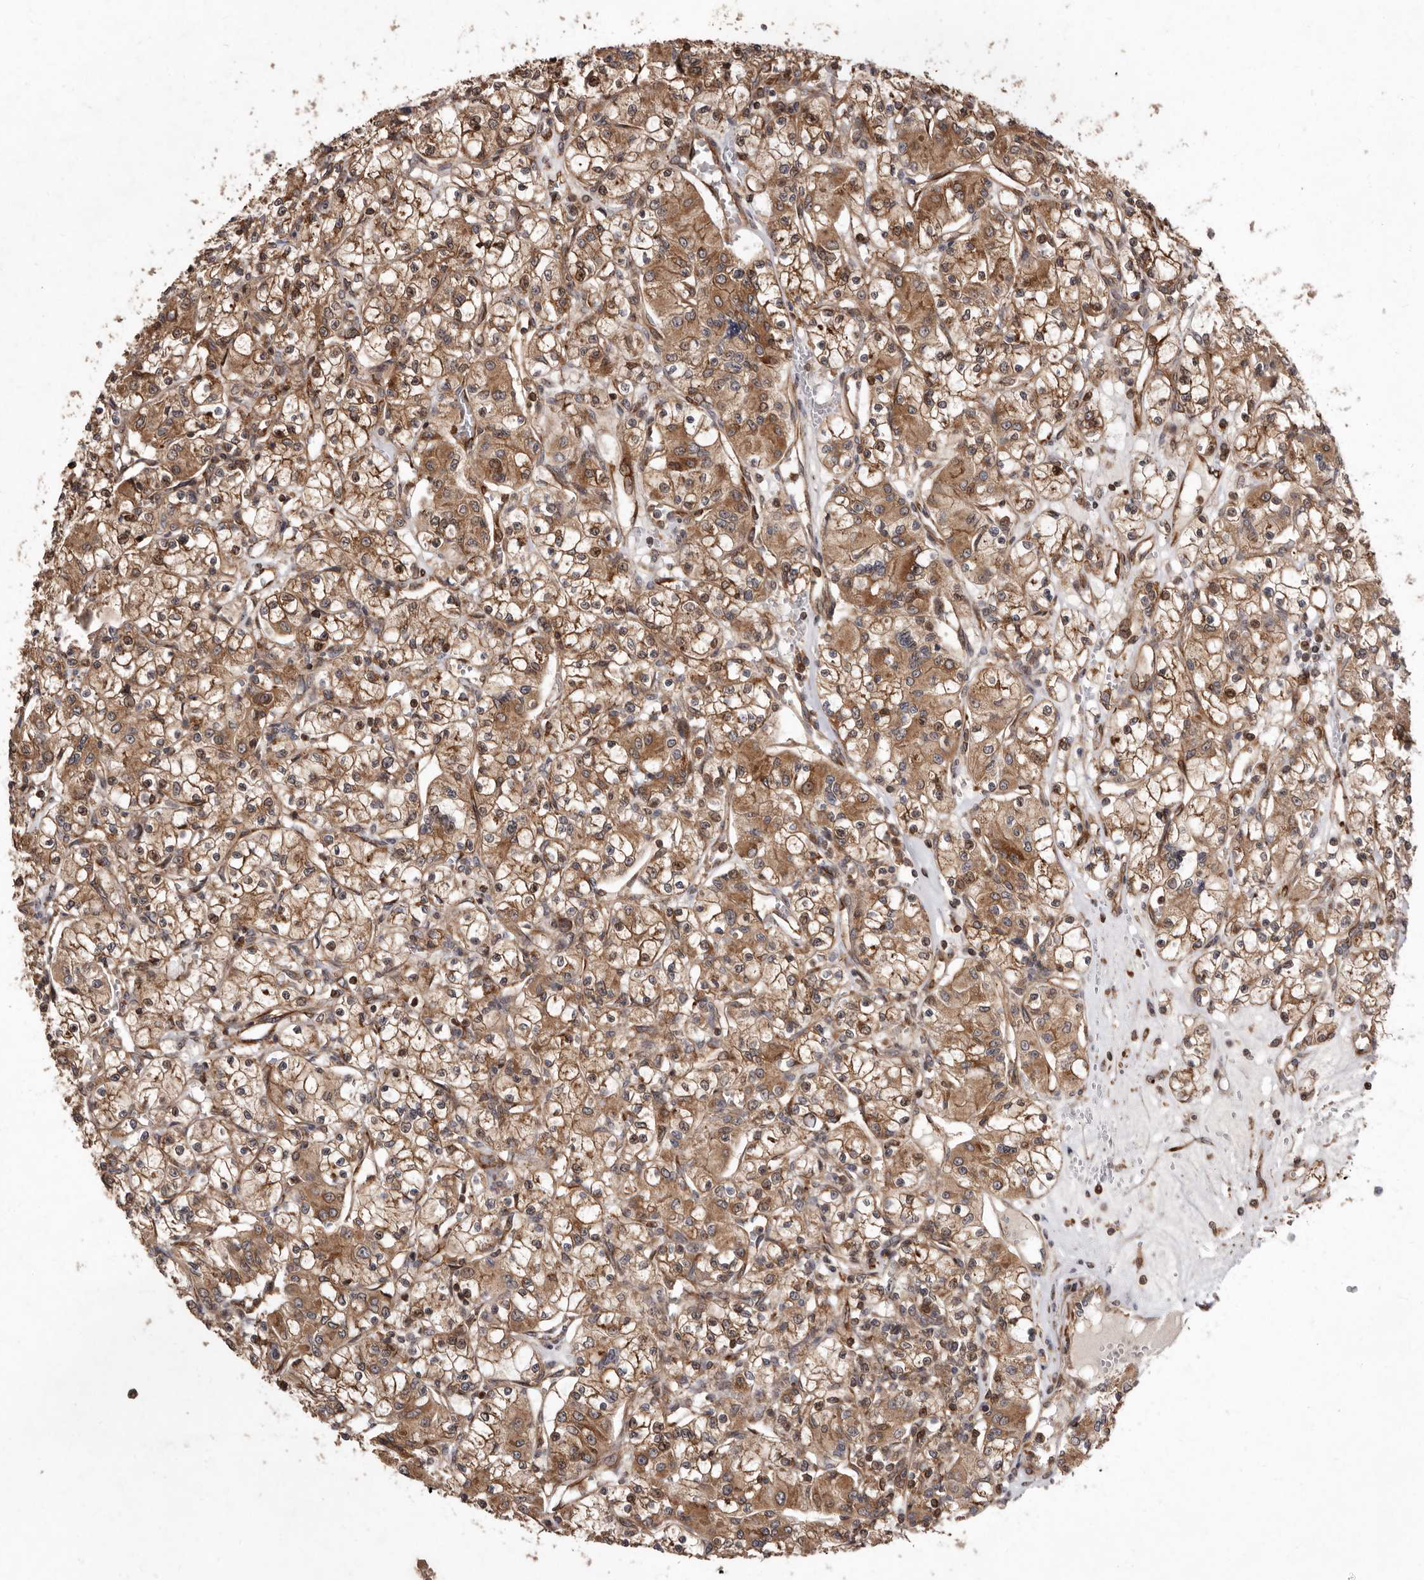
{"staining": {"intensity": "moderate", "quantity": ">75%", "location": "cytoplasmic/membranous"}, "tissue": "renal cancer", "cell_type": "Tumor cells", "image_type": "cancer", "snomed": [{"axis": "morphology", "description": "Adenocarcinoma, NOS"}, {"axis": "topography", "description": "Kidney"}], "caption": "About >75% of tumor cells in human renal cancer (adenocarcinoma) exhibit moderate cytoplasmic/membranous protein positivity as visualized by brown immunohistochemical staining.", "gene": "FLAD1", "patient": {"sex": "female", "age": 59}}